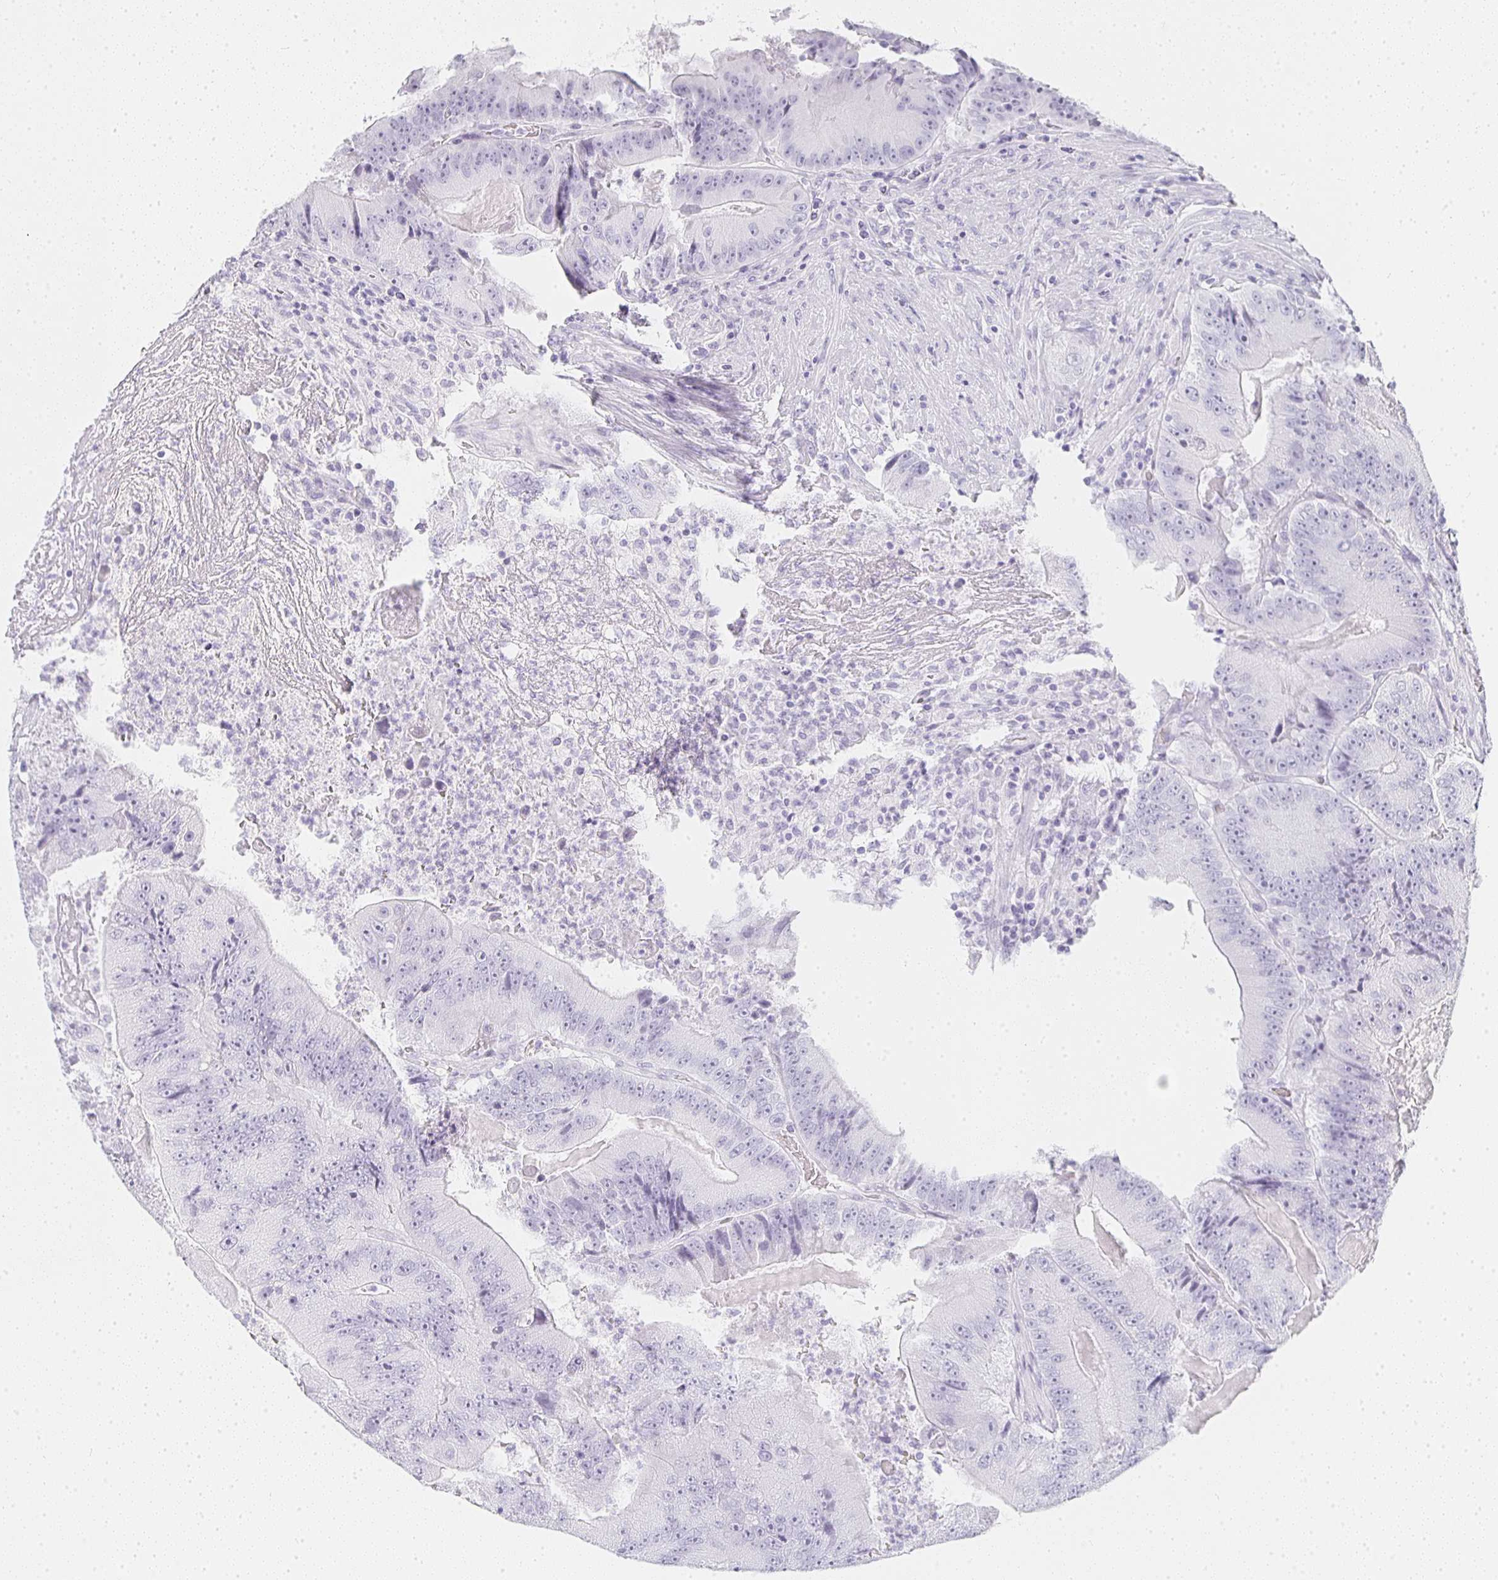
{"staining": {"intensity": "negative", "quantity": "none", "location": "none"}, "tissue": "colorectal cancer", "cell_type": "Tumor cells", "image_type": "cancer", "snomed": [{"axis": "morphology", "description": "Adenocarcinoma, NOS"}, {"axis": "topography", "description": "Colon"}], "caption": "Tumor cells show no significant protein positivity in colorectal cancer.", "gene": "TPSD1", "patient": {"sex": "female", "age": 86}}